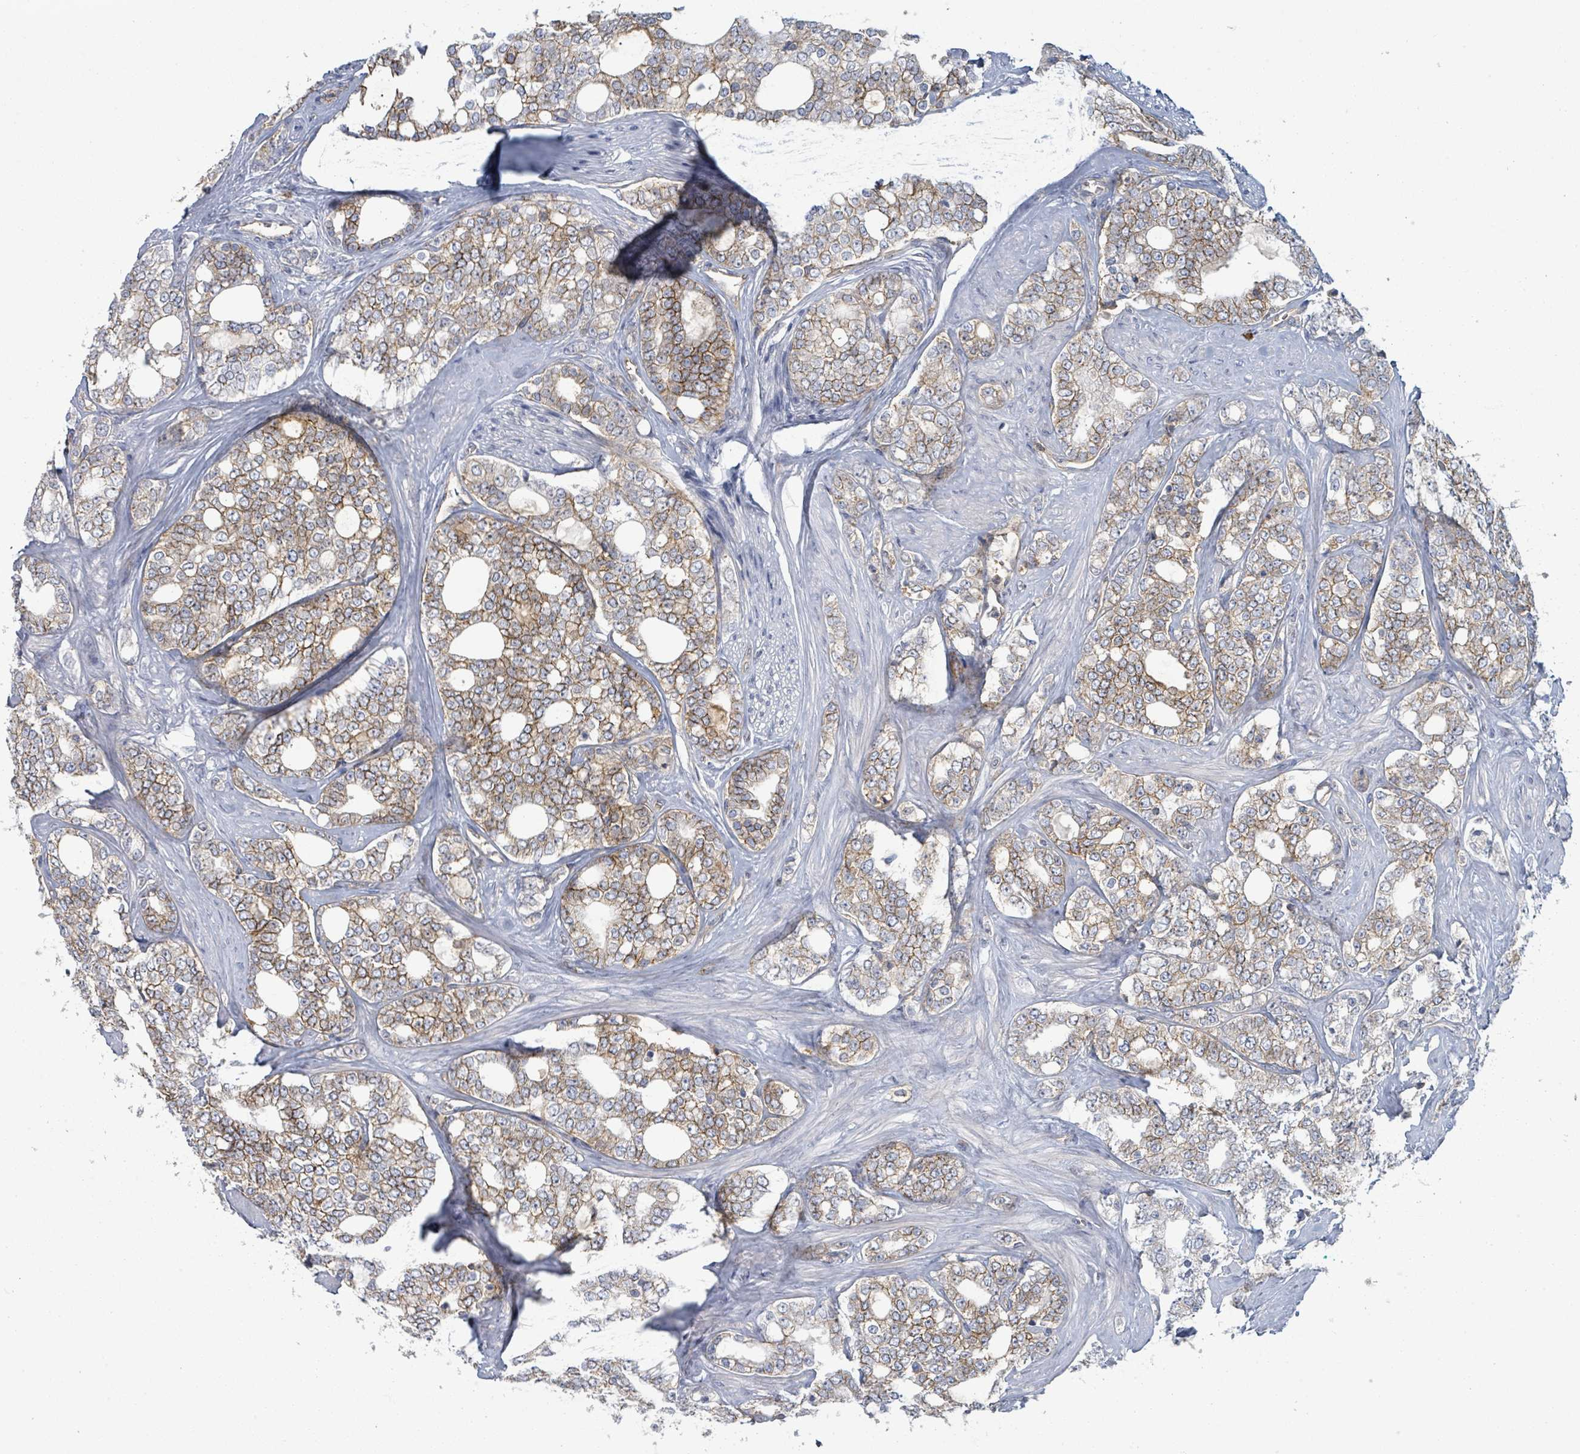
{"staining": {"intensity": "moderate", "quantity": "25%-75%", "location": "cytoplasmic/membranous"}, "tissue": "prostate cancer", "cell_type": "Tumor cells", "image_type": "cancer", "snomed": [{"axis": "morphology", "description": "Adenocarcinoma, High grade"}, {"axis": "topography", "description": "Prostate"}], "caption": "The histopathology image shows a brown stain indicating the presence of a protein in the cytoplasmic/membranous of tumor cells in prostate adenocarcinoma (high-grade).", "gene": "TNFRSF14", "patient": {"sex": "male", "age": 64}}